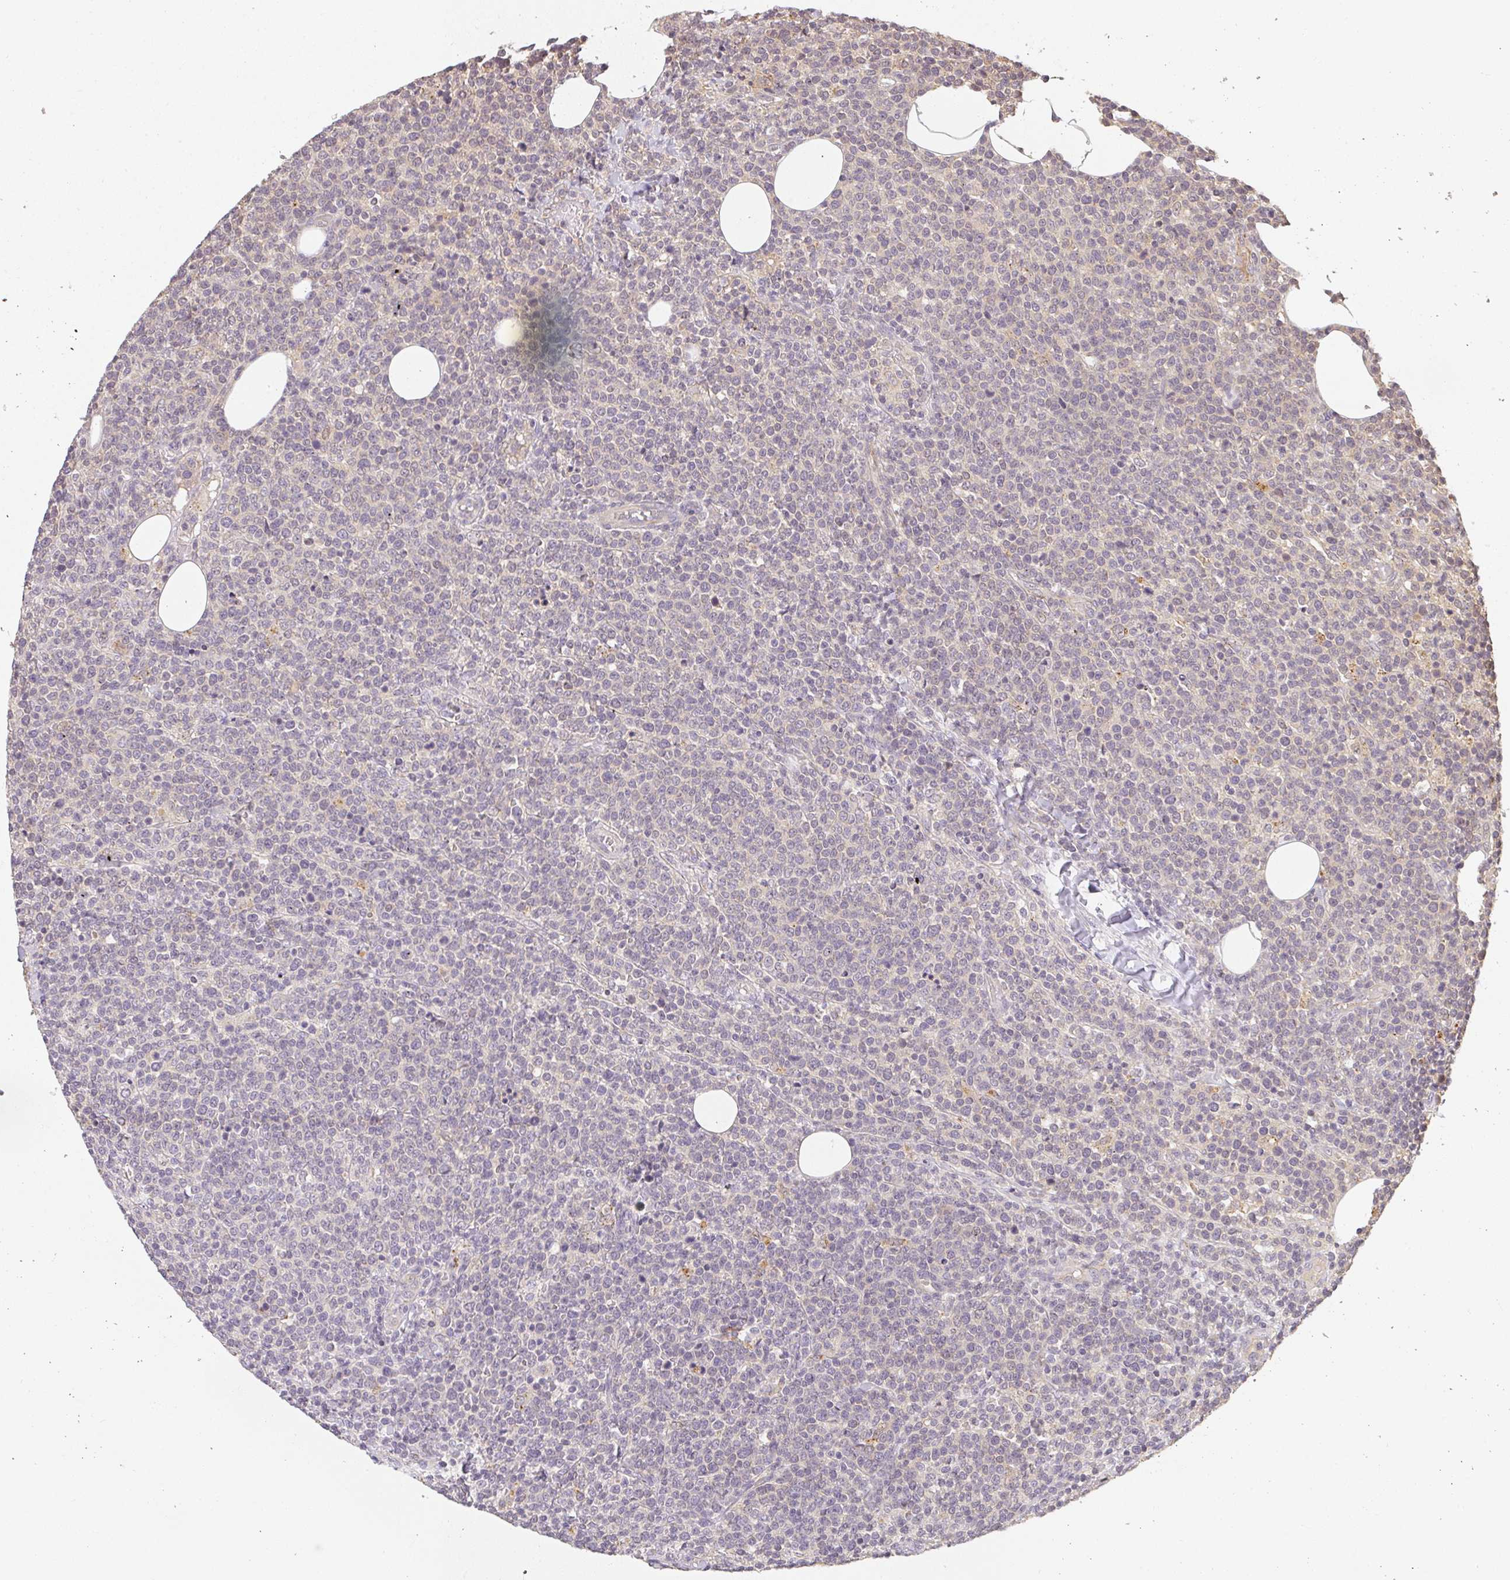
{"staining": {"intensity": "negative", "quantity": "none", "location": "none"}, "tissue": "lymphoma", "cell_type": "Tumor cells", "image_type": "cancer", "snomed": [{"axis": "morphology", "description": "Malignant lymphoma, non-Hodgkin's type, High grade"}, {"axis": "topography", "description": "Lymph node"}], "caption": "IHC of human high-grade malignant lymphoma, non-Hodgkin's type demonstrates no positivity in tumor cells. (DAB (3,3'-diaminobenzidine) IHC visualized using brightfield microscopy, high magnification).", "gene": "SLC35B3", "patient": {"sex": "male", "age": 61}}